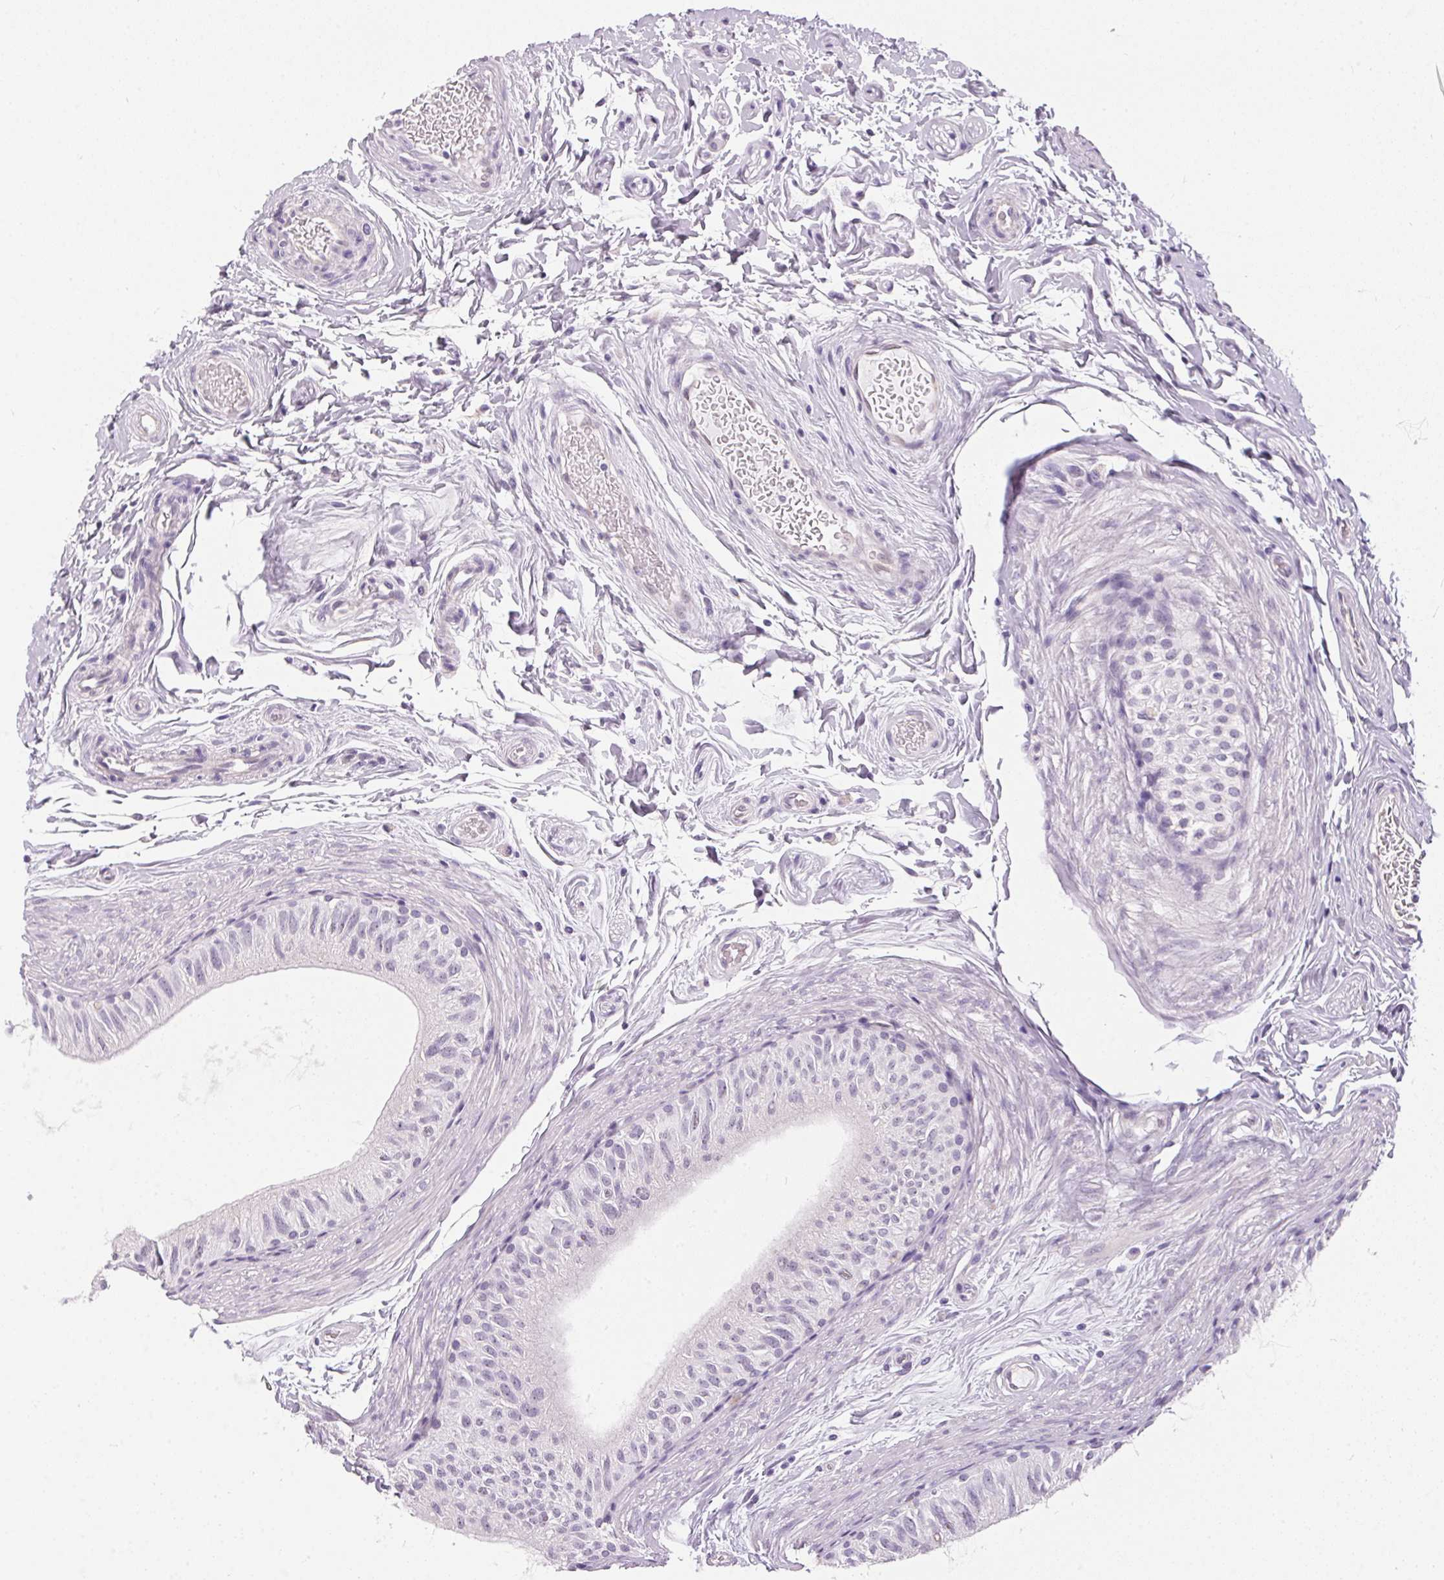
{"staining": {"intensity": "negative", "quantity": "none", "location": "none"}, "tissue": "epididymis", "cell_type": "Glandular cells", "image_type": "normal", "snomed": [{"axis": "morphology", "description": "Normal tissue, NOS"}, {"axis": "topography", "description": "Epididymis"}], "caption": "Immunohistochemistry image of normal epididymis: human epididymis stained with DAB shows no significant protein expression in glandular cells. (DAB immunohistochemistry, high magnification).", "gene": "GBP6", "patient": {"sex": "male", "age": 36}}